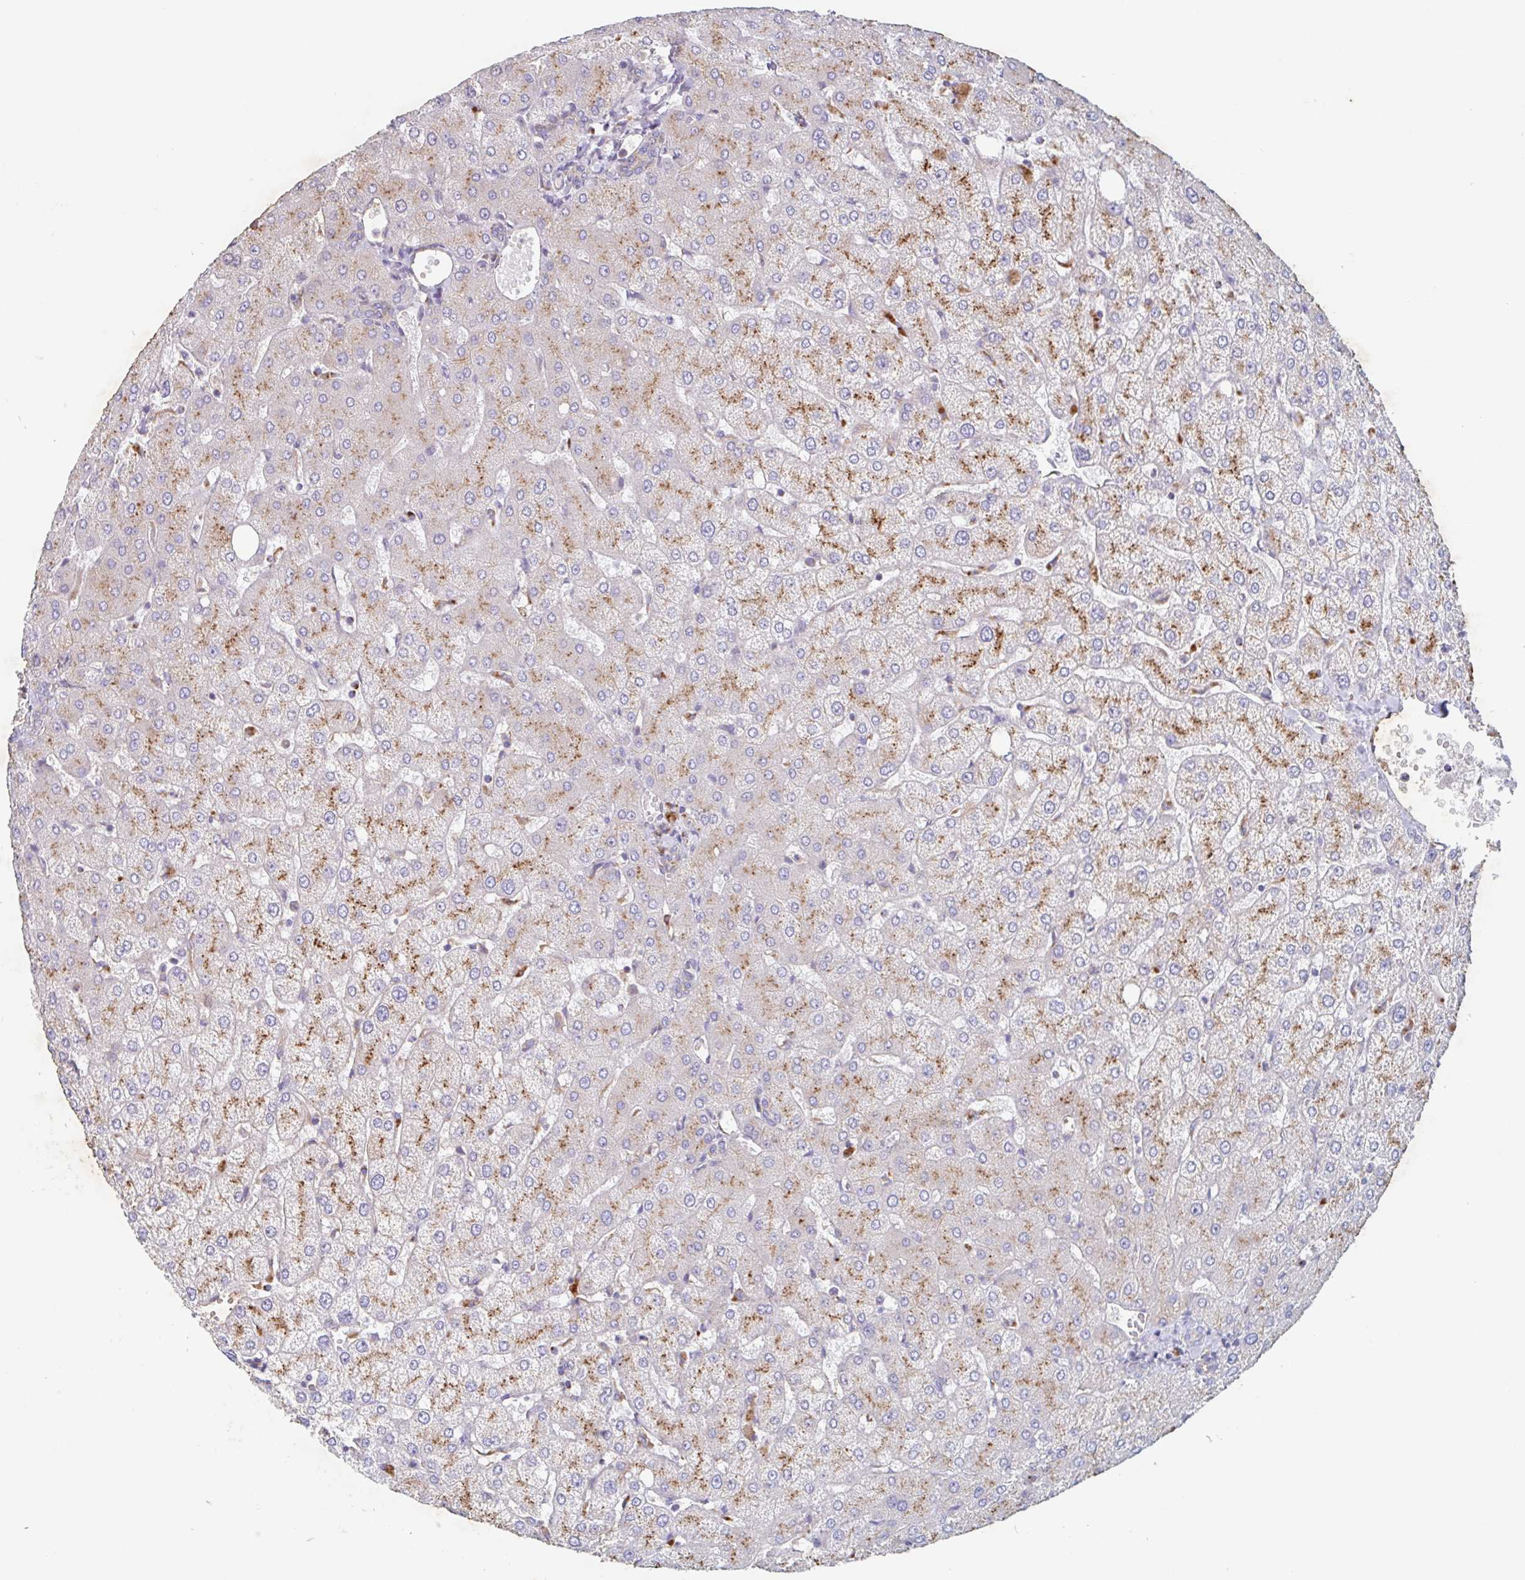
{"staining": {"intensity": "weak", "quantity": "25%-75%", "location": "cytoplasmic/membranous"}, "tissue": "liver", "cell_type": "Cholangiocytes", "image_type": "normal", "snomed": [{"axis": "morphology", "description": "Normal tissue, NOS"}, {"axis": "topography", "description": "Liver"}], "caption": "About 25%-75% of cholangiocytes in unremarkable human liver reveal weak cytoplasmic/membranous protein expression as visualized by brown immunohistochemical staining.", "gene": "MANBA", "patient": {"sex": "female", "age": 54}}